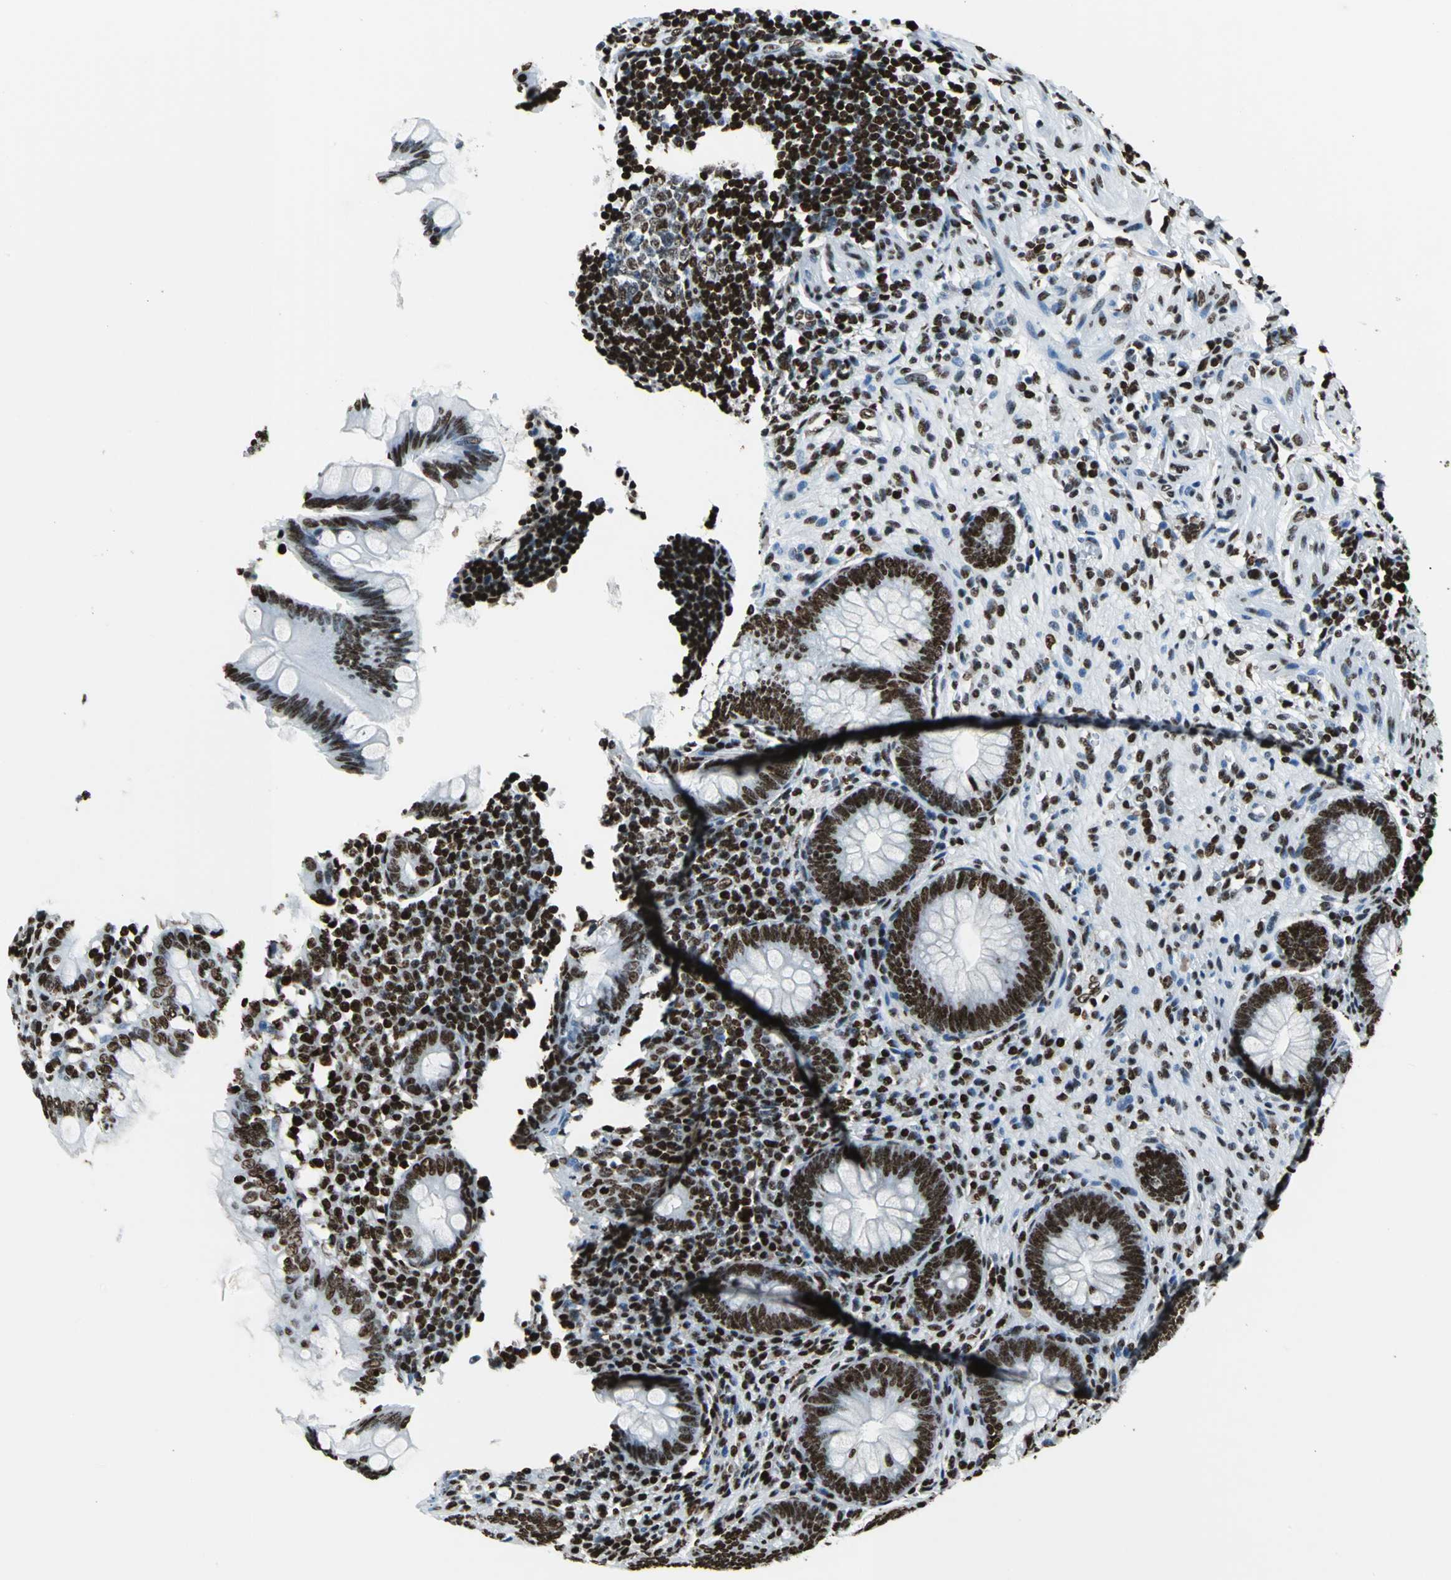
{"staining": {"intensity": "strong", "quantity": ">75%", "location": "nuclear"}, "tissue": "appendix", "cell_type": "Glandular cells", "image_type": "normal", "snomed": [{"axis": "morphology", "description": "Normal tissue, NOS"}, {"axis": "topography", "description": "Appendix"}], "caption": "Immunohistochemical staining of normal appendix exhibits high levels of strong nuclear staining in approximately >75% of glandular cells.", "gene": "APEX1", "patient": {"sex": "female", "age": 66}}